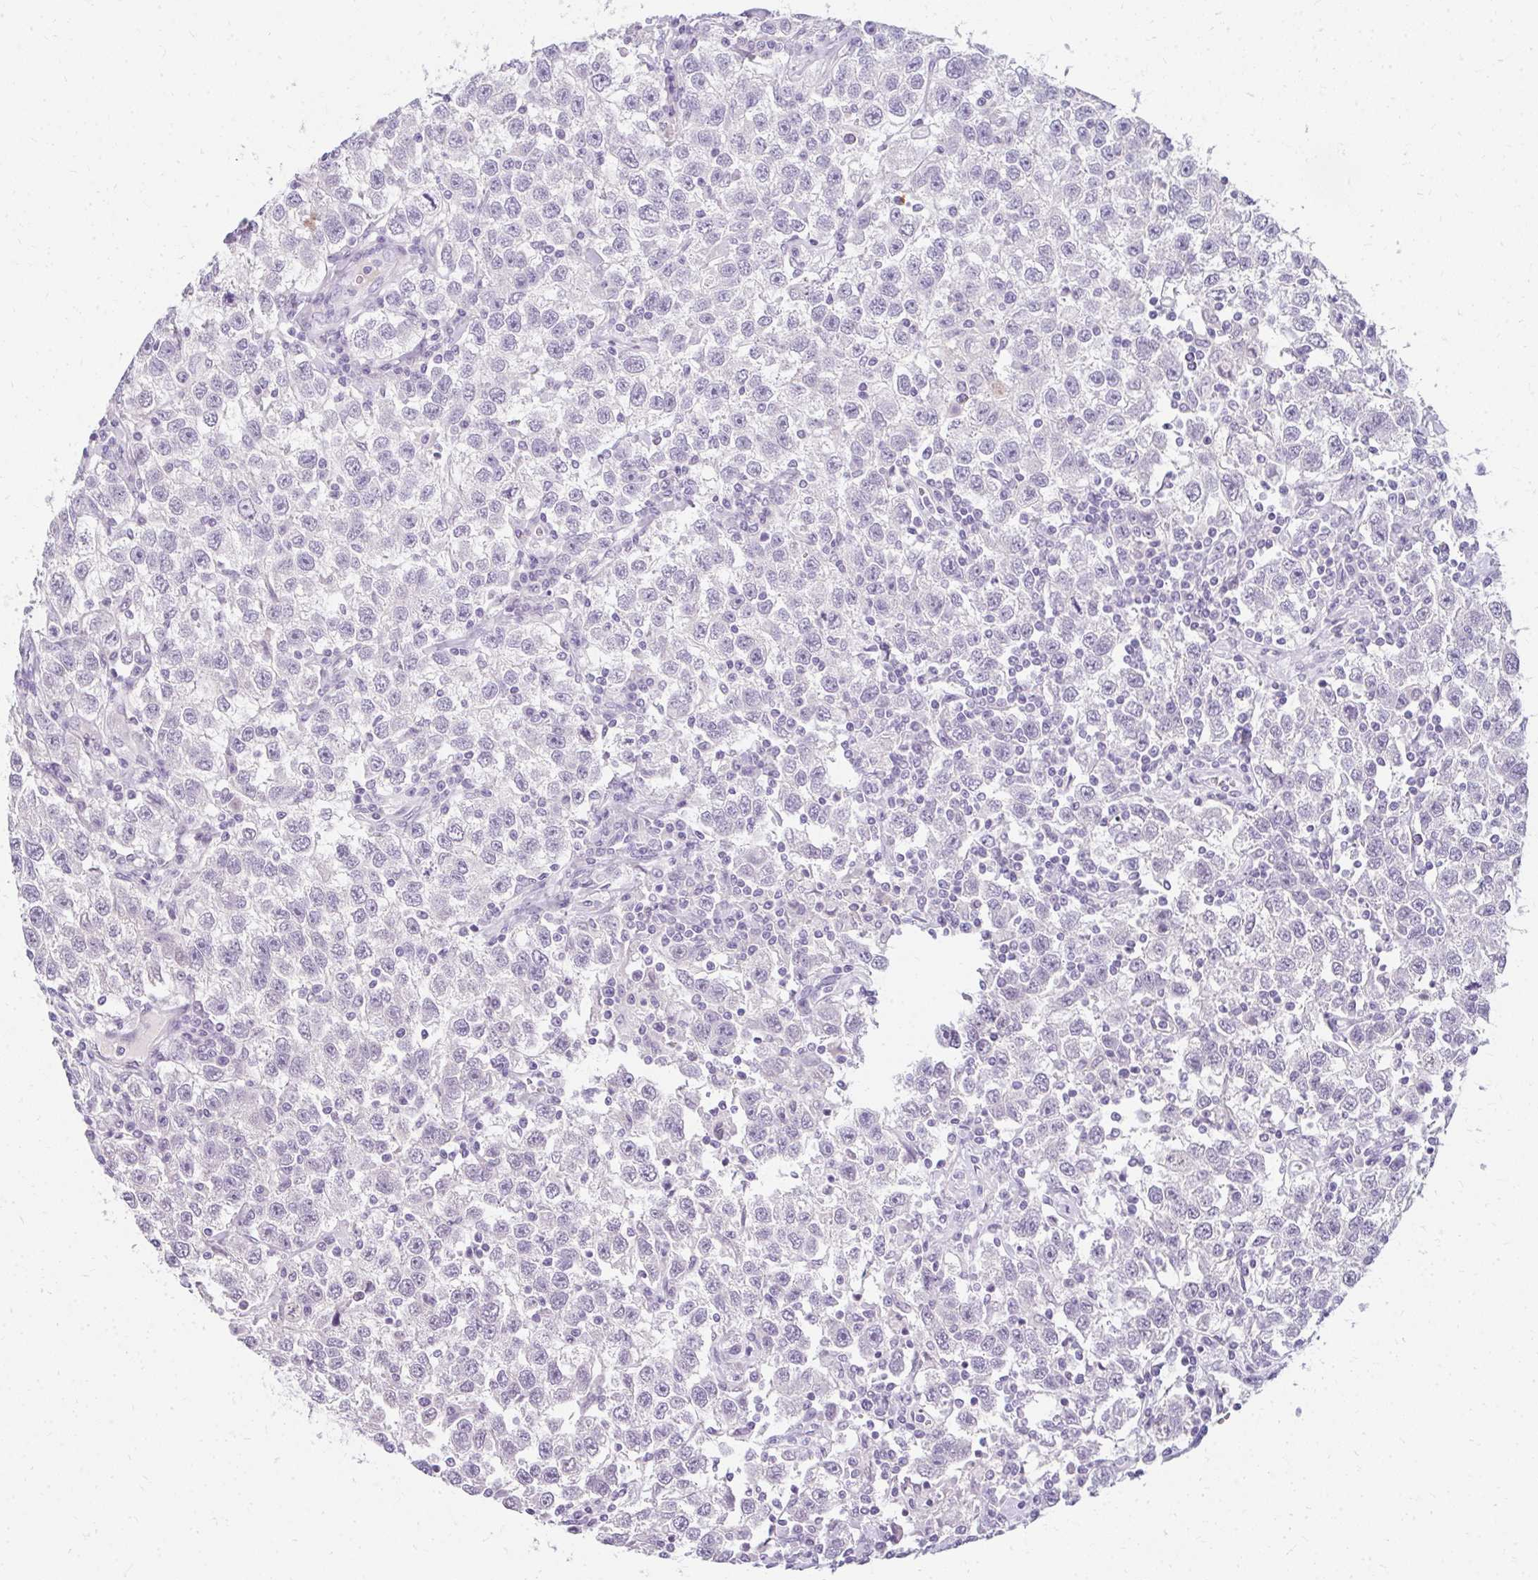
{"staining": {"intensity": "negative", "quantity": "none", "location": "none"}, "tissue": "testis cancer", "cell_type": "Tumor cells", "image_type": "cancer", "snomed": [{"axis": "morphology", "description": "Seminoma, NOS"}, {"axis": "topography", "description": "Testis"}], "caption": "Tumor cells are negative for protein expression in human testis cancer.", "gene": "PPP1R3G", "patient": {"sex": "male", "age": 41}}